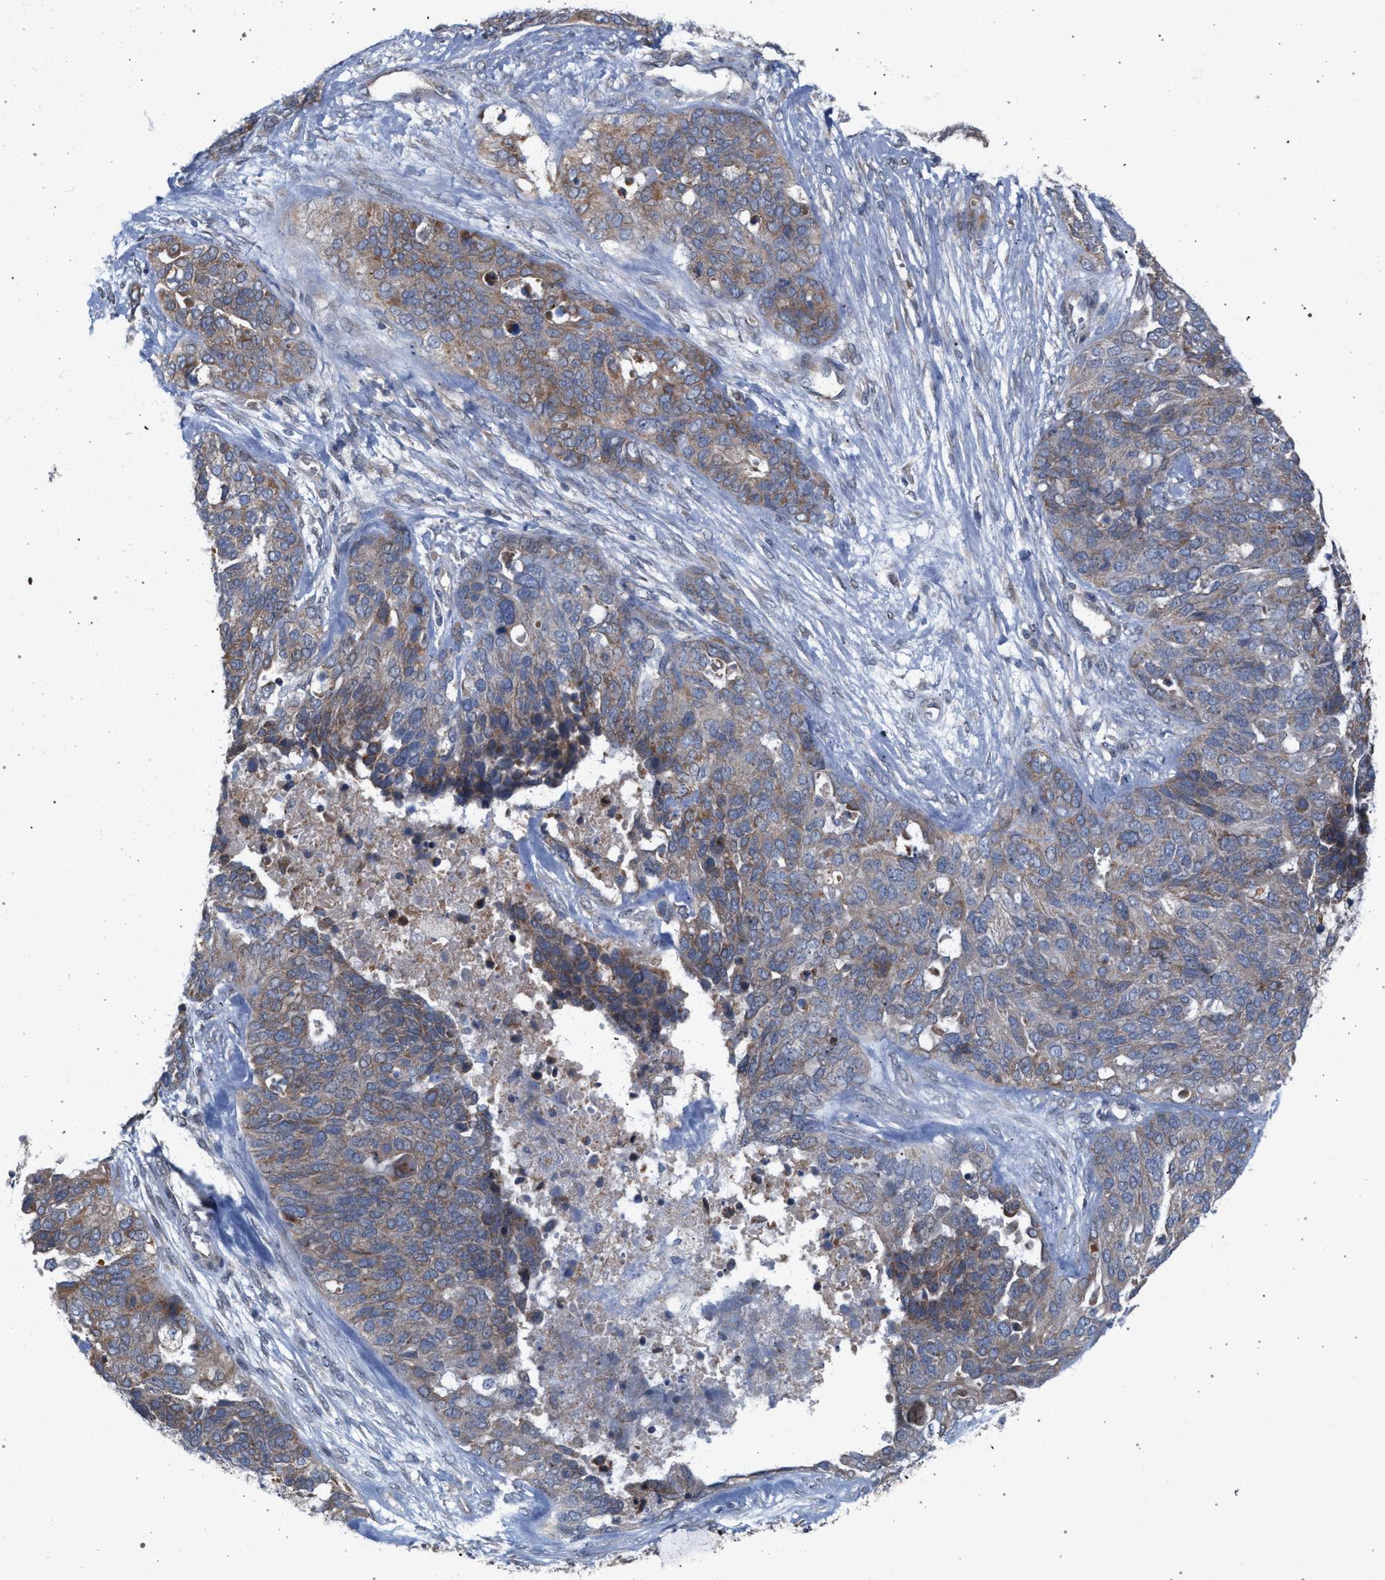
{"staining": {"intensity": "weak", "quantity": "25%-75%", "location": "cytoplasmic/membranous"}, "tissue": "ovarian cancer", "cell_type": "Tumor cells", "image_type": "cancer", "snomed": [{"axis": "morphology", "description": "Cystadenocarcinoma, serous, NOS"}, {"axis": "topography", "description": "Ovary"}], "caption": "The micrograph shows immunohistochemical staining of ovarian cancer (serous cystadenocarcinoma). There is weak cytoplasmic/membranous expression is present in approximately 25%-75% of tumor cells.", "gene": "ARPC5L", "patient": {"sex": "female", "age": 44}}